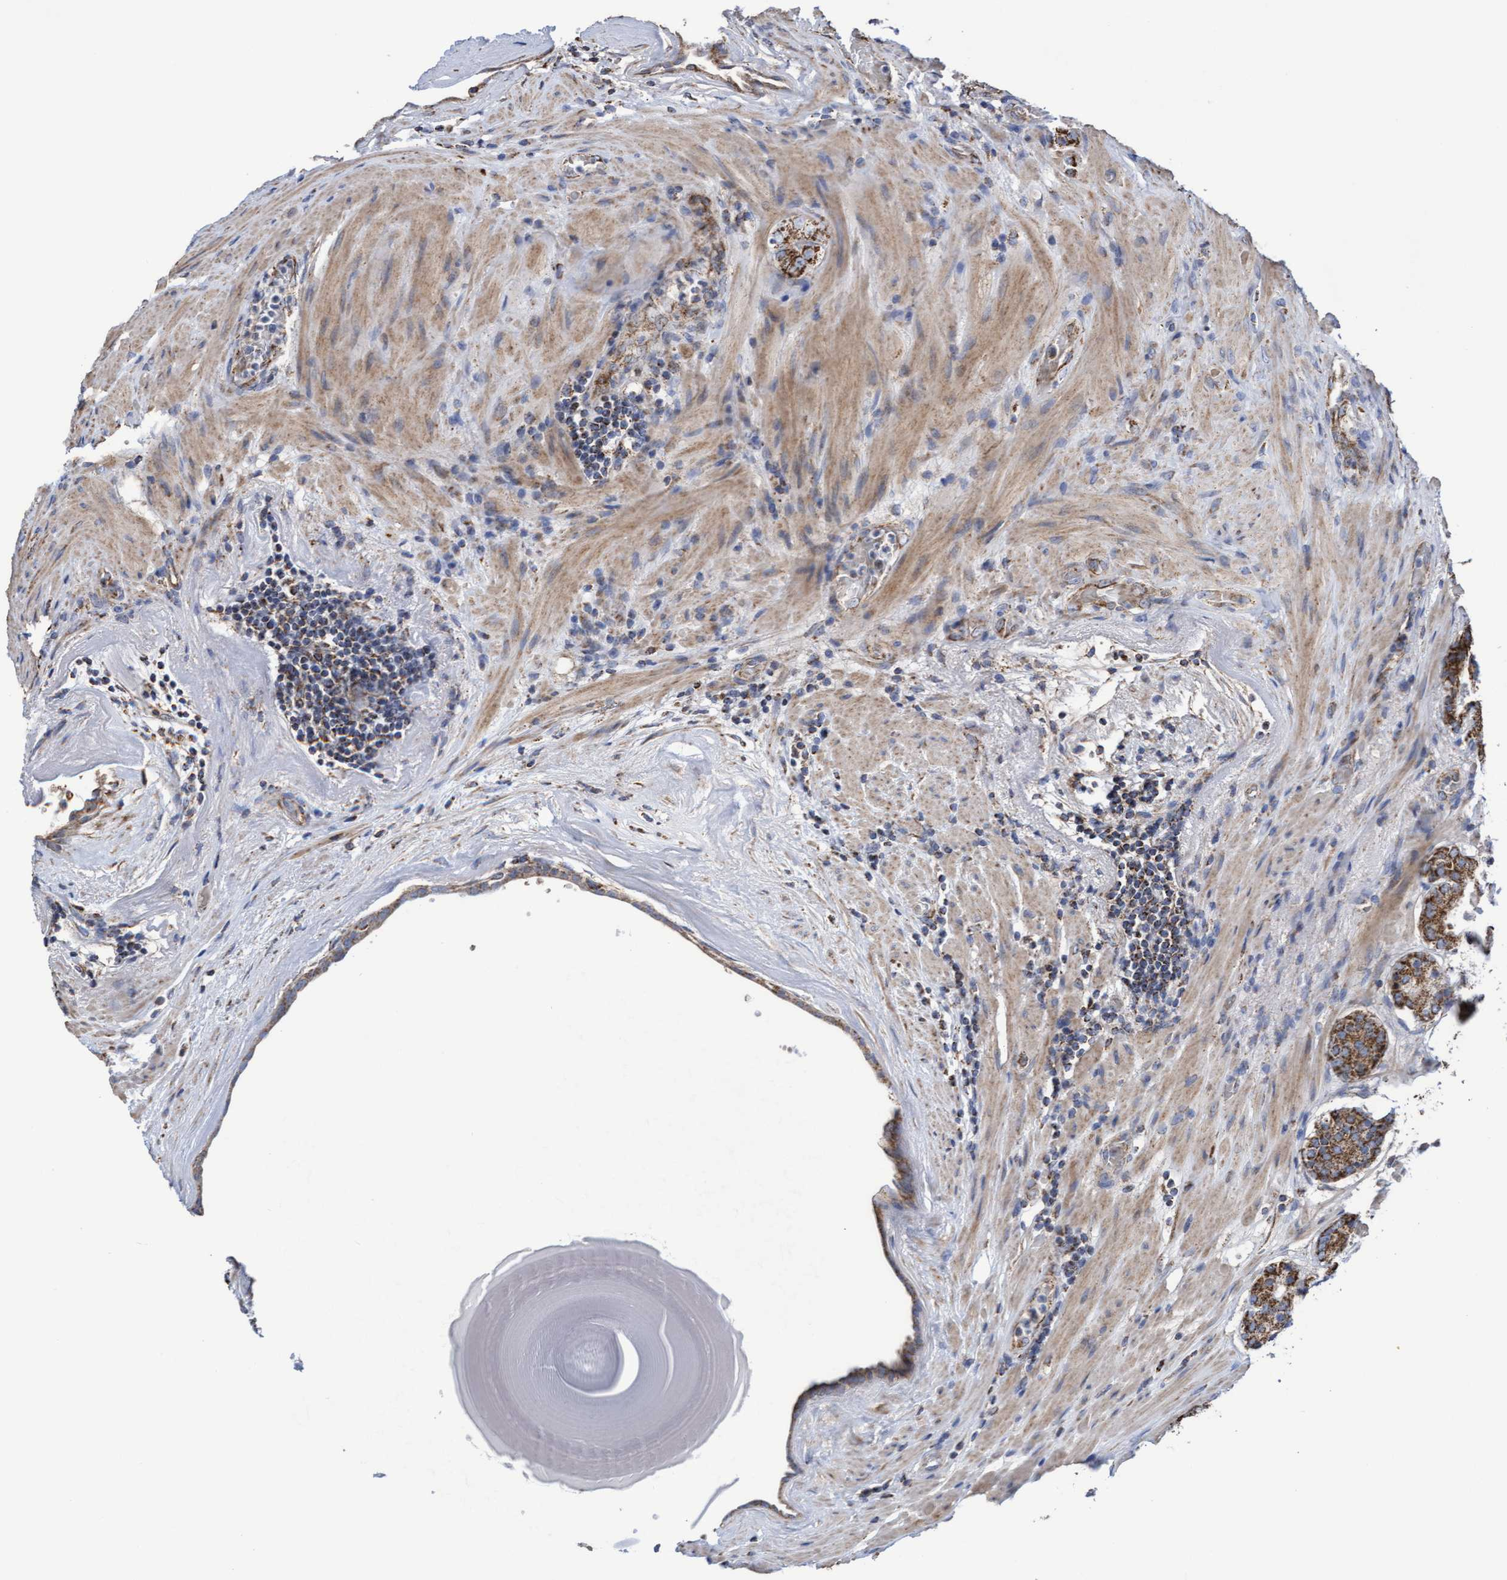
{"staining": {"intensity": "strong", "quantity": ">75%", "location": "cytoplasmic/membranous"}, "tissue": "prostate cancer", "cell_type": "Tumor cells", "image_type": "cancer", "snomed": [{"axis": "morphology", "description": "Adenocarcinoma, Low grade"}, {"axis": "topography", "description": "Prostate"}], "caption": "Prostate cancer (adenocarcinoma (low-grade)) stained for a protein reveals strong cytoplasmic/membranous positivity in tumor cells. (DAB (3,3'-diaminobenzidine) IHC with brightfield microscopy, high magnification).", "gene": "COBL", "patient": {"sex": "male", "age": 69}}